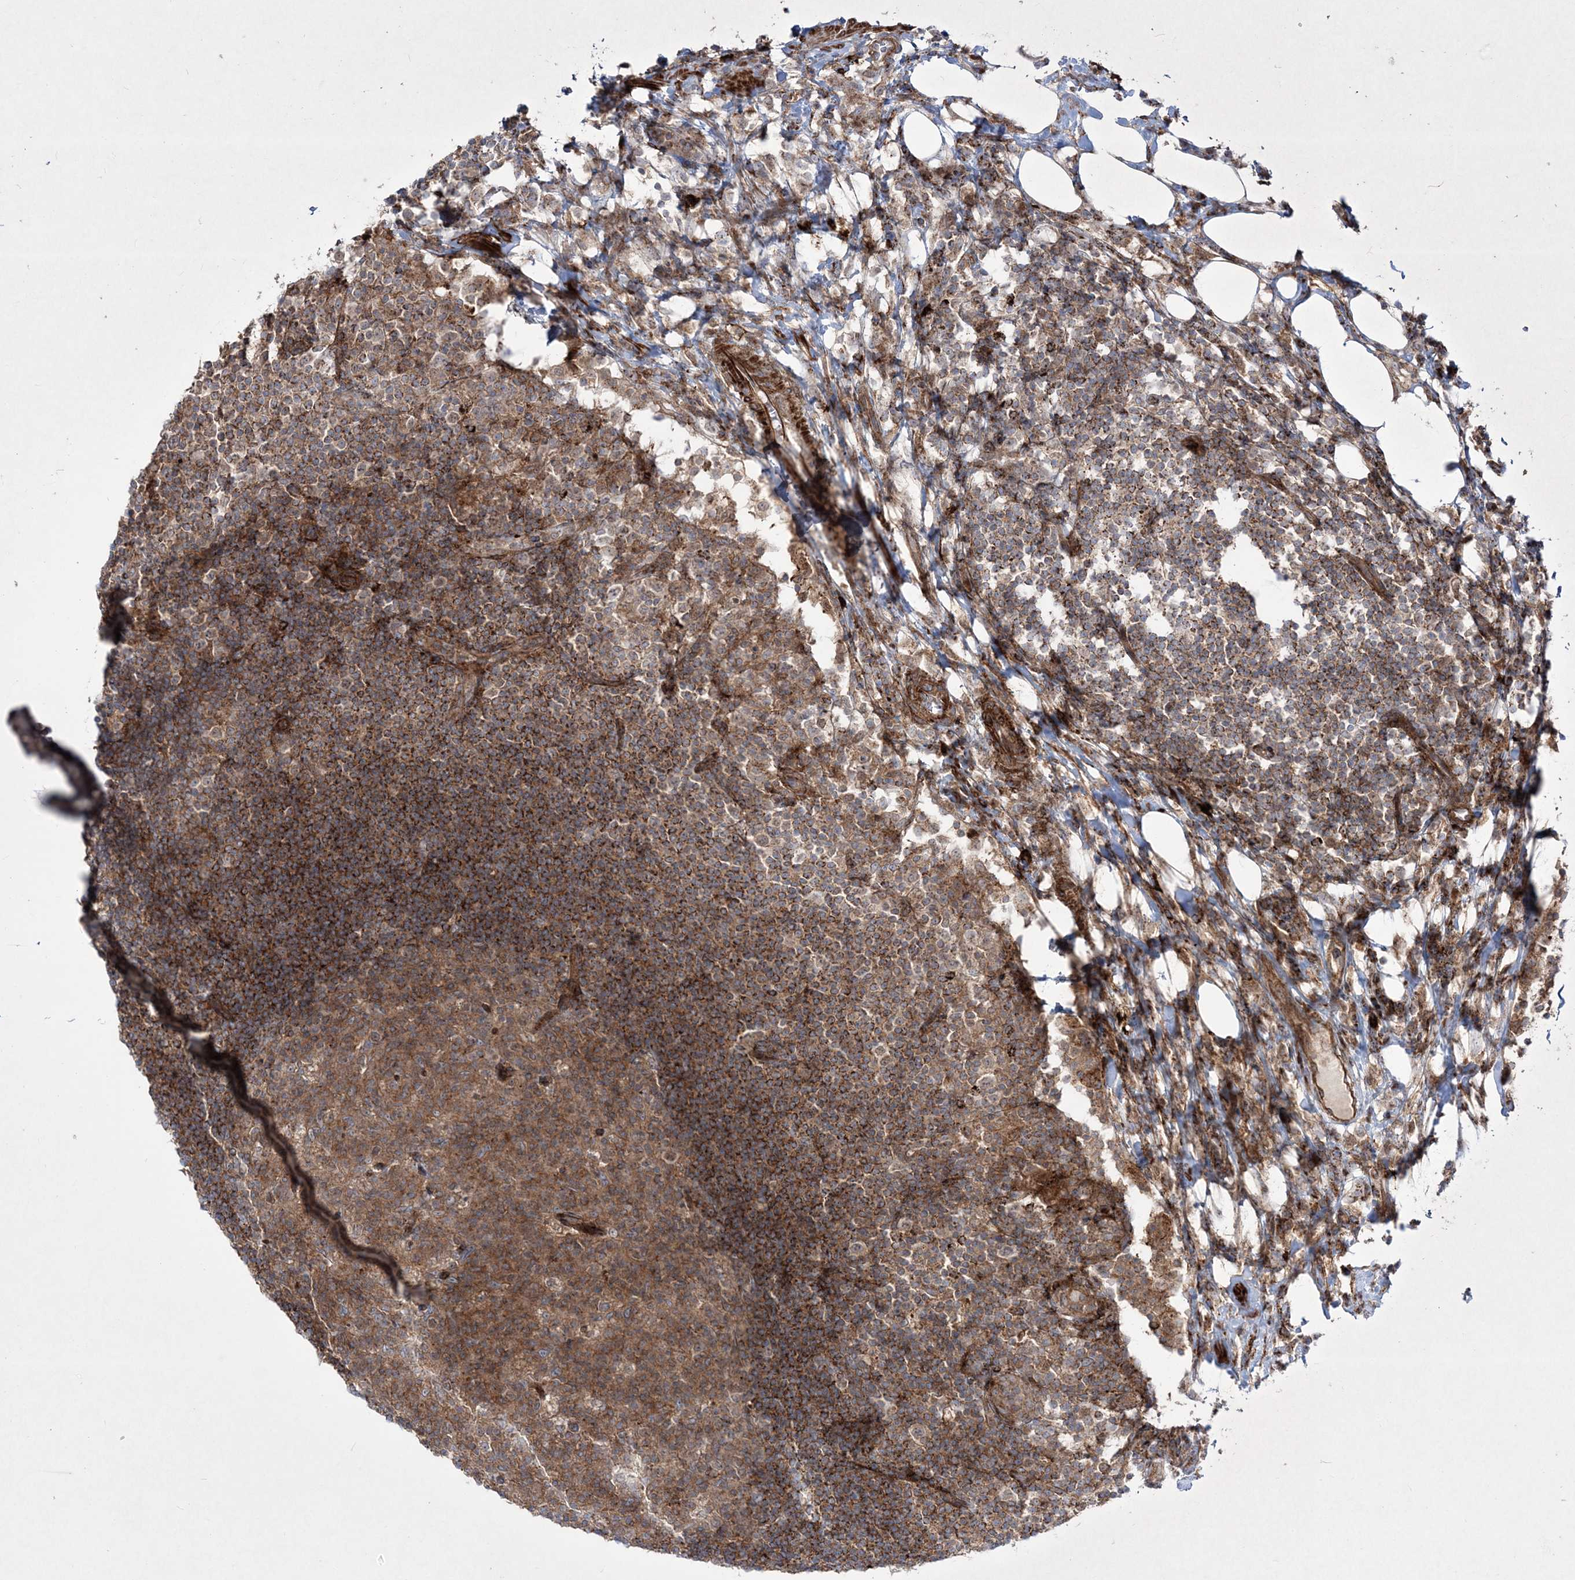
{"staining": {"intensity": "moderate", "quantity": ">75%", "location": "cytoplasmic/membranous"}, "tissue": "lymph node", "cell_type": "Germinal center cells", "image_type": "normal", "snomed": [{"axis": "morphology", "description": "Normal tissue, NOS"}, {"axis": "topography", "description": "Lymph node"}], "caption": "A brown stain shows moderate cytoplasmic/membranous expression of a protein in germinal center cells of benign human lymph node. The staining is performed using DAB (3,3'-diaminobenzidine) brown chromogen to label protein expression. The nuclei are counter-stained blue using hematoxylin.", "gene": "RICTOR", "patient": {"sex": "female", "age": 53}}